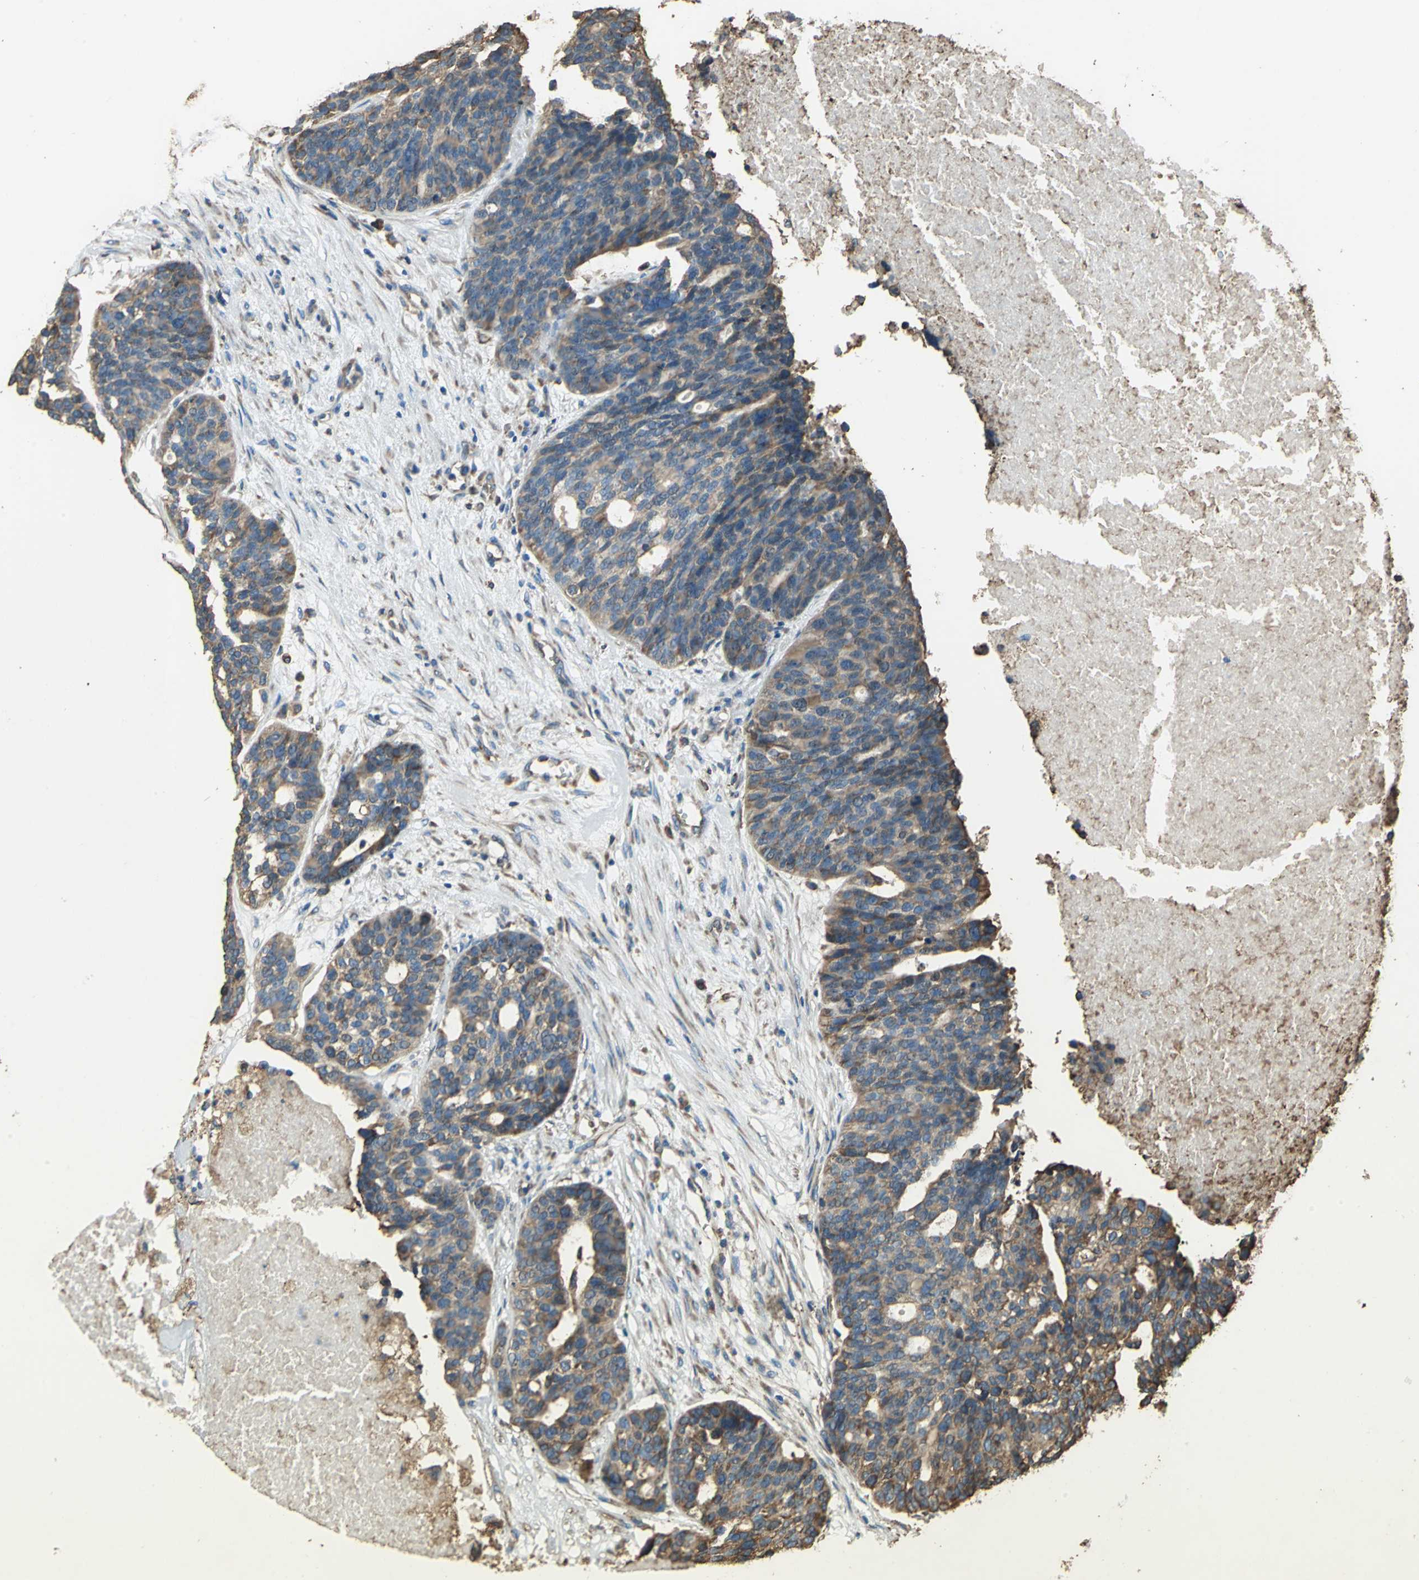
{"staining": {"intensity": "moderate", "quantity": ">75%", "location": "cytoplasmic/membranous"}, "tissue": "ovarian cancer", "cell_type": "Tumor cells", "image_type": "cancer", "snomed": [{"axis": "morphology", "description": "Cystadenocarcinoma, serous, NOS"}, {"axis": "topography", "description": "Ovary"}], "caption": "The histopathology image exhibits immunohistochemical staining of ovarian cancer. There is moderate cytoplasmic/membranous expression is present in approximately >75% of tumor cells.", "gene": "GPANK1", "patient": {"sex": "female", "age": 59}}